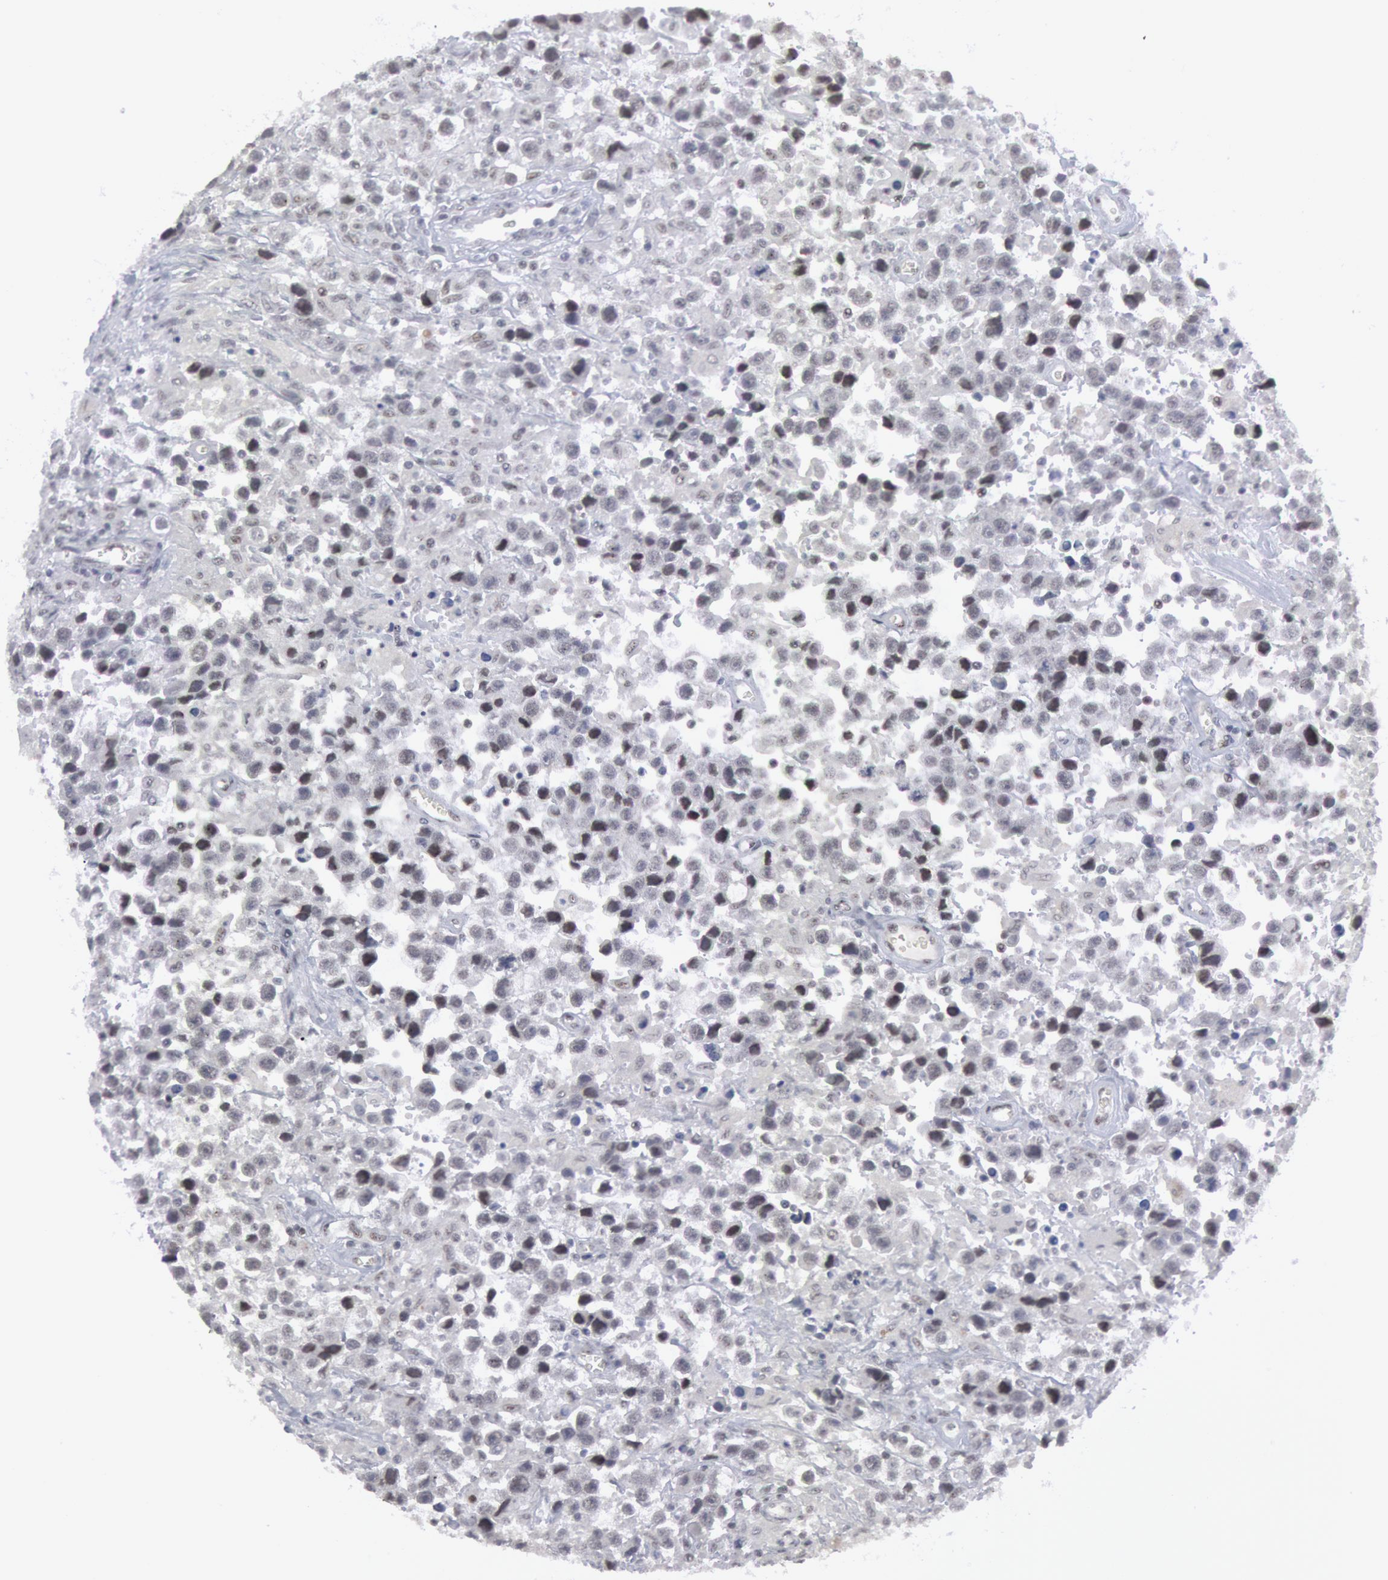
{"staining": {"intensity": "weak", "quantity": "<25%", "location": "nuclear"}, "tissue": "testis cancer", "cell_type": "Tumor cells", "image_type": "cancer", "snomed": [{"axis": "morphology", "description": "Seminoma, NOS"}, {"axis": "topography", "description": "Testis"}], "caption": "Immunohistochemistry (IHC) of human testis cancer (seminoma) reveals no positivity in tumor cells.", "gene": "FOXO1", "patient": {"sex": "male", "age": 43}}